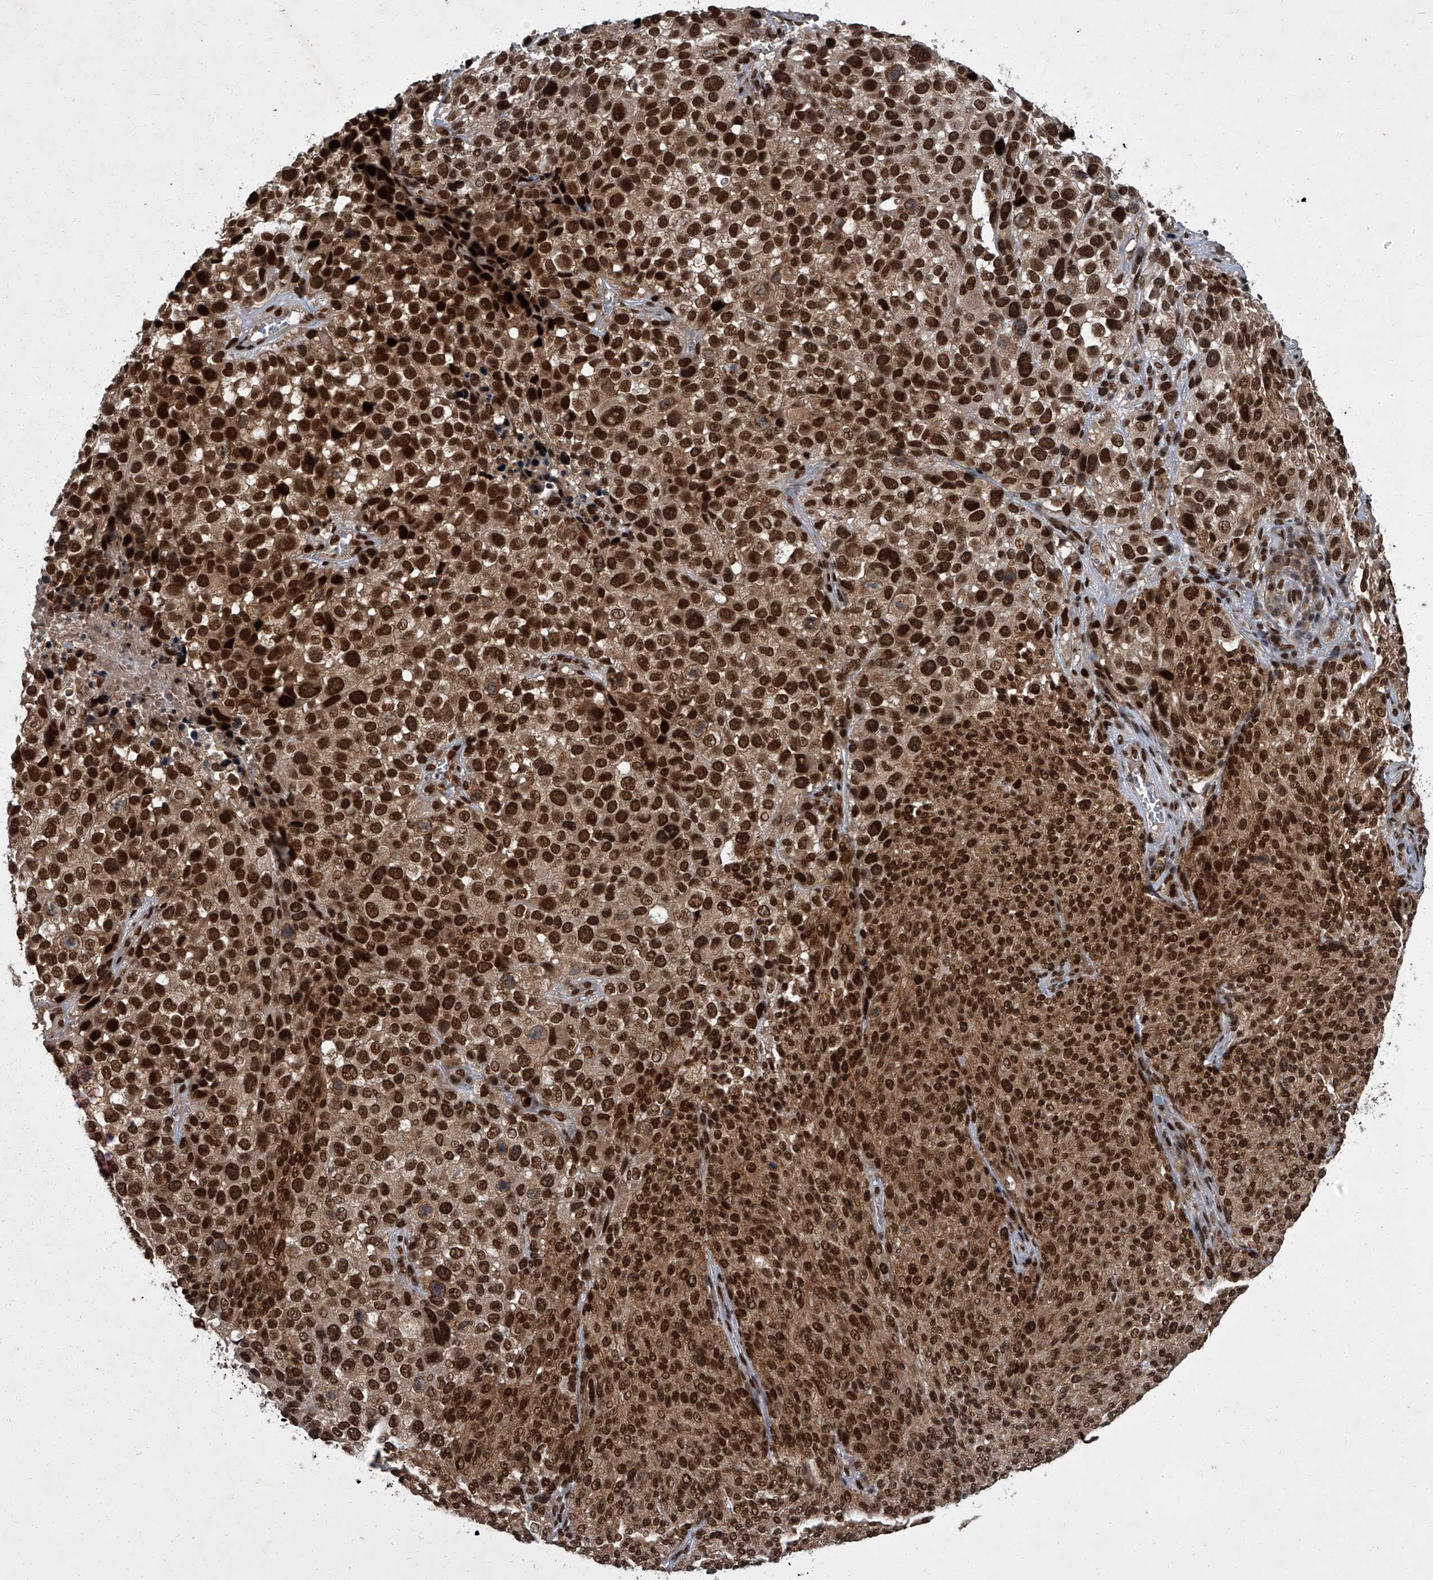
{"staining": {"intensity": "strong", "quantity": ">75%", "location": "nuclear"}, "tissue": "melanoma", "cell_type": "Tumor cells", "image_type": "cancer", "snomed": [{"axis": "morphology", "description": "Malignant melanoma, NOS"}, {"axis": "topography", "description": "Skin of trunk"}], "caption": "A histopathology image of human malignant melanoma stained for a protein reveals strong nuclear brown staining in tumor cells.", "gene": "ZNF518B", "patient": {"sex": "male", "age": 71}}